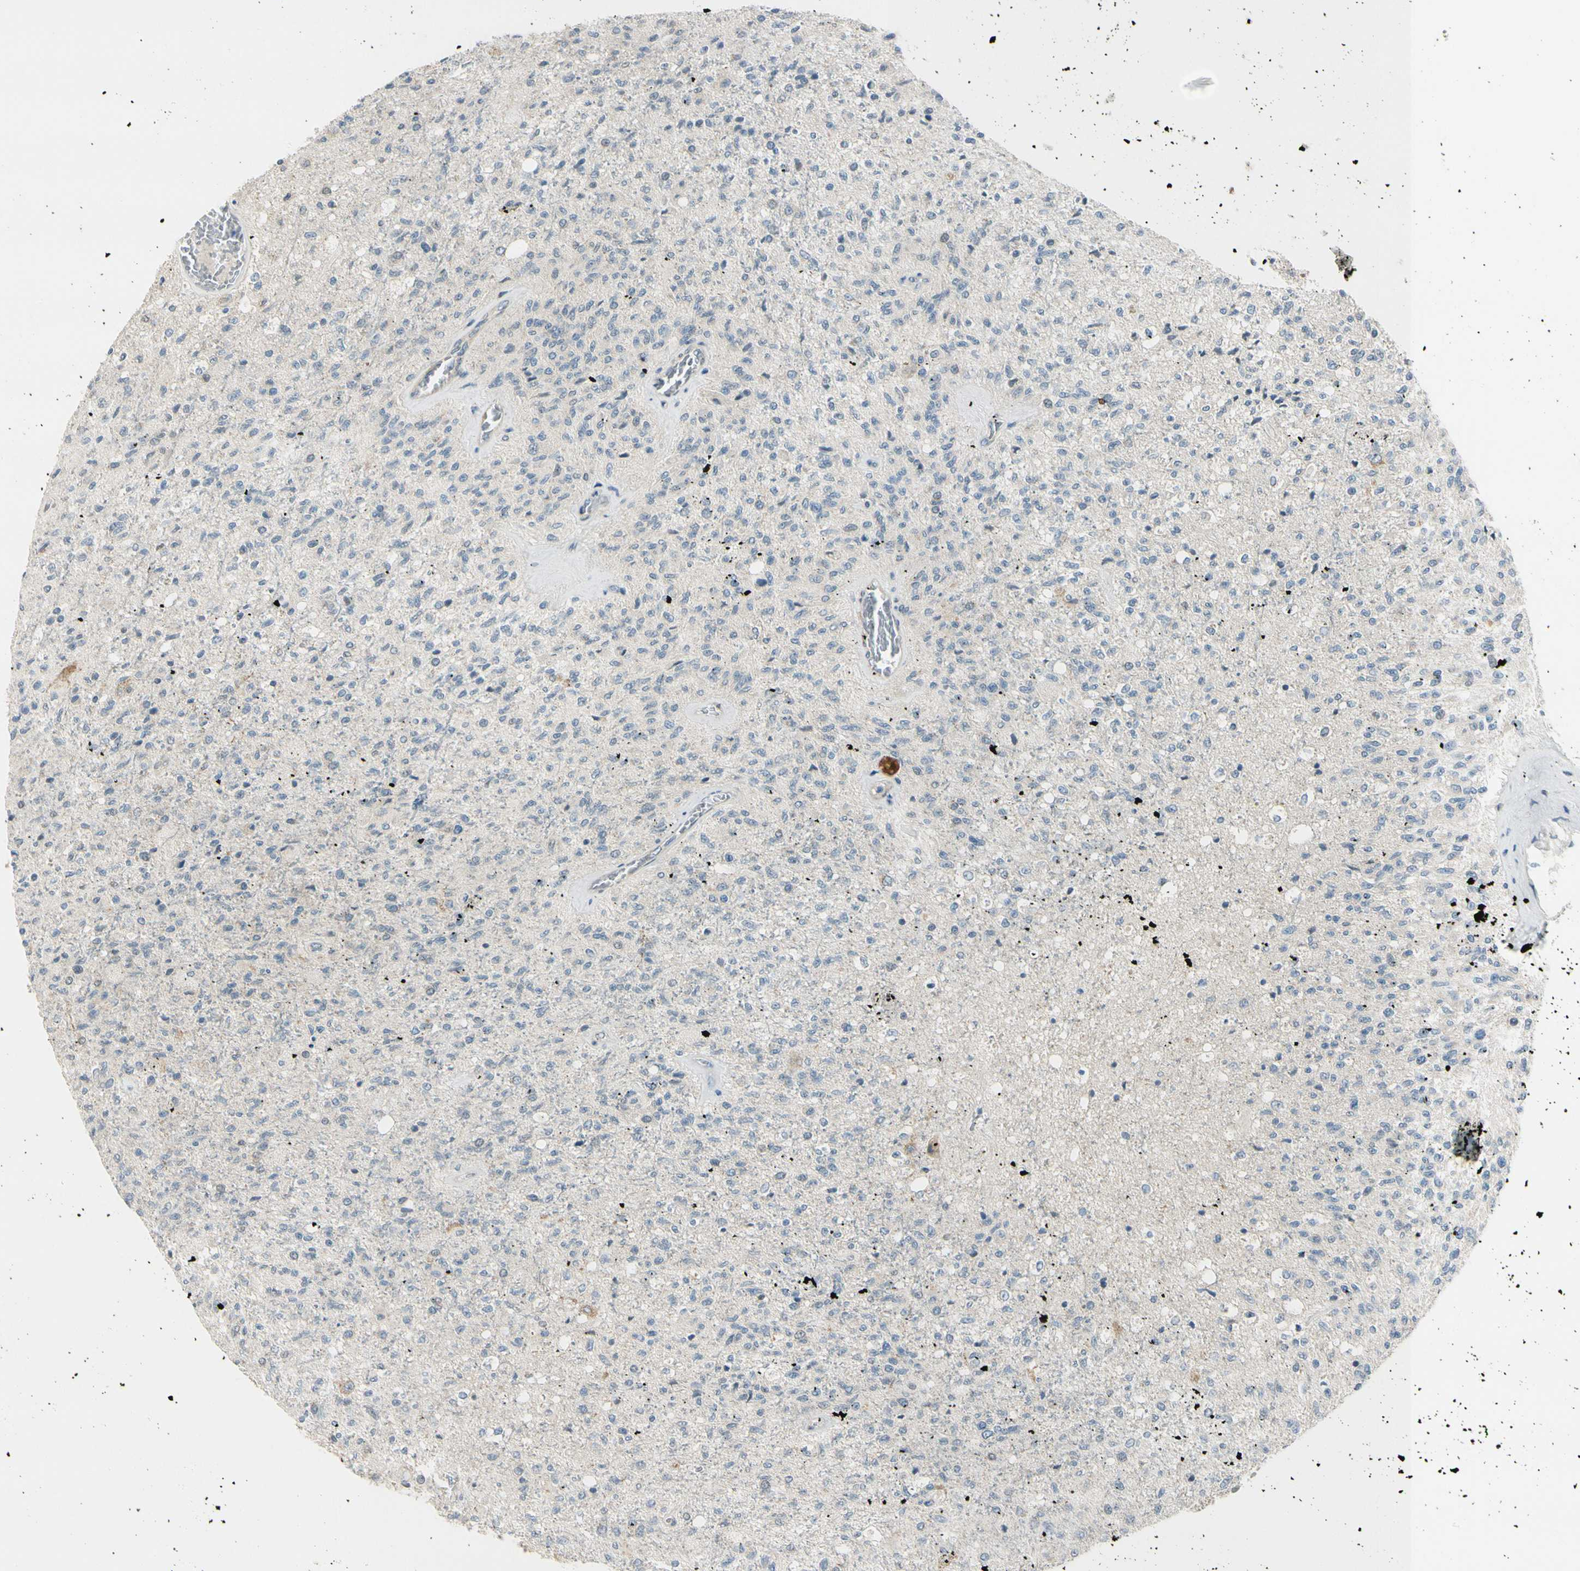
{"staining": {"intensity": "negative", "quantity": "none", "location": "none"}, "tissue": "glioma", "cell_type": "Tumor cells", "image_type": "cancer", "snomed": [{"axis": "morphology", "description": "Normal tissue, NOS"}, {"axis": "morphology", "description": "Glioma, malignant, High grade"}, {"axis": "topography", "description": "Cerebral cortex"}], "caption": "An immunohistochemistry (IHC) photomicrograph of glioma is shown. There is no staining in tumor cells of glioma. (DAB immunohistochemistry (IHC) with hematoxylin counter stain).", "gene": "FHL2", "patient": {"sex": "male", "age": 77}}